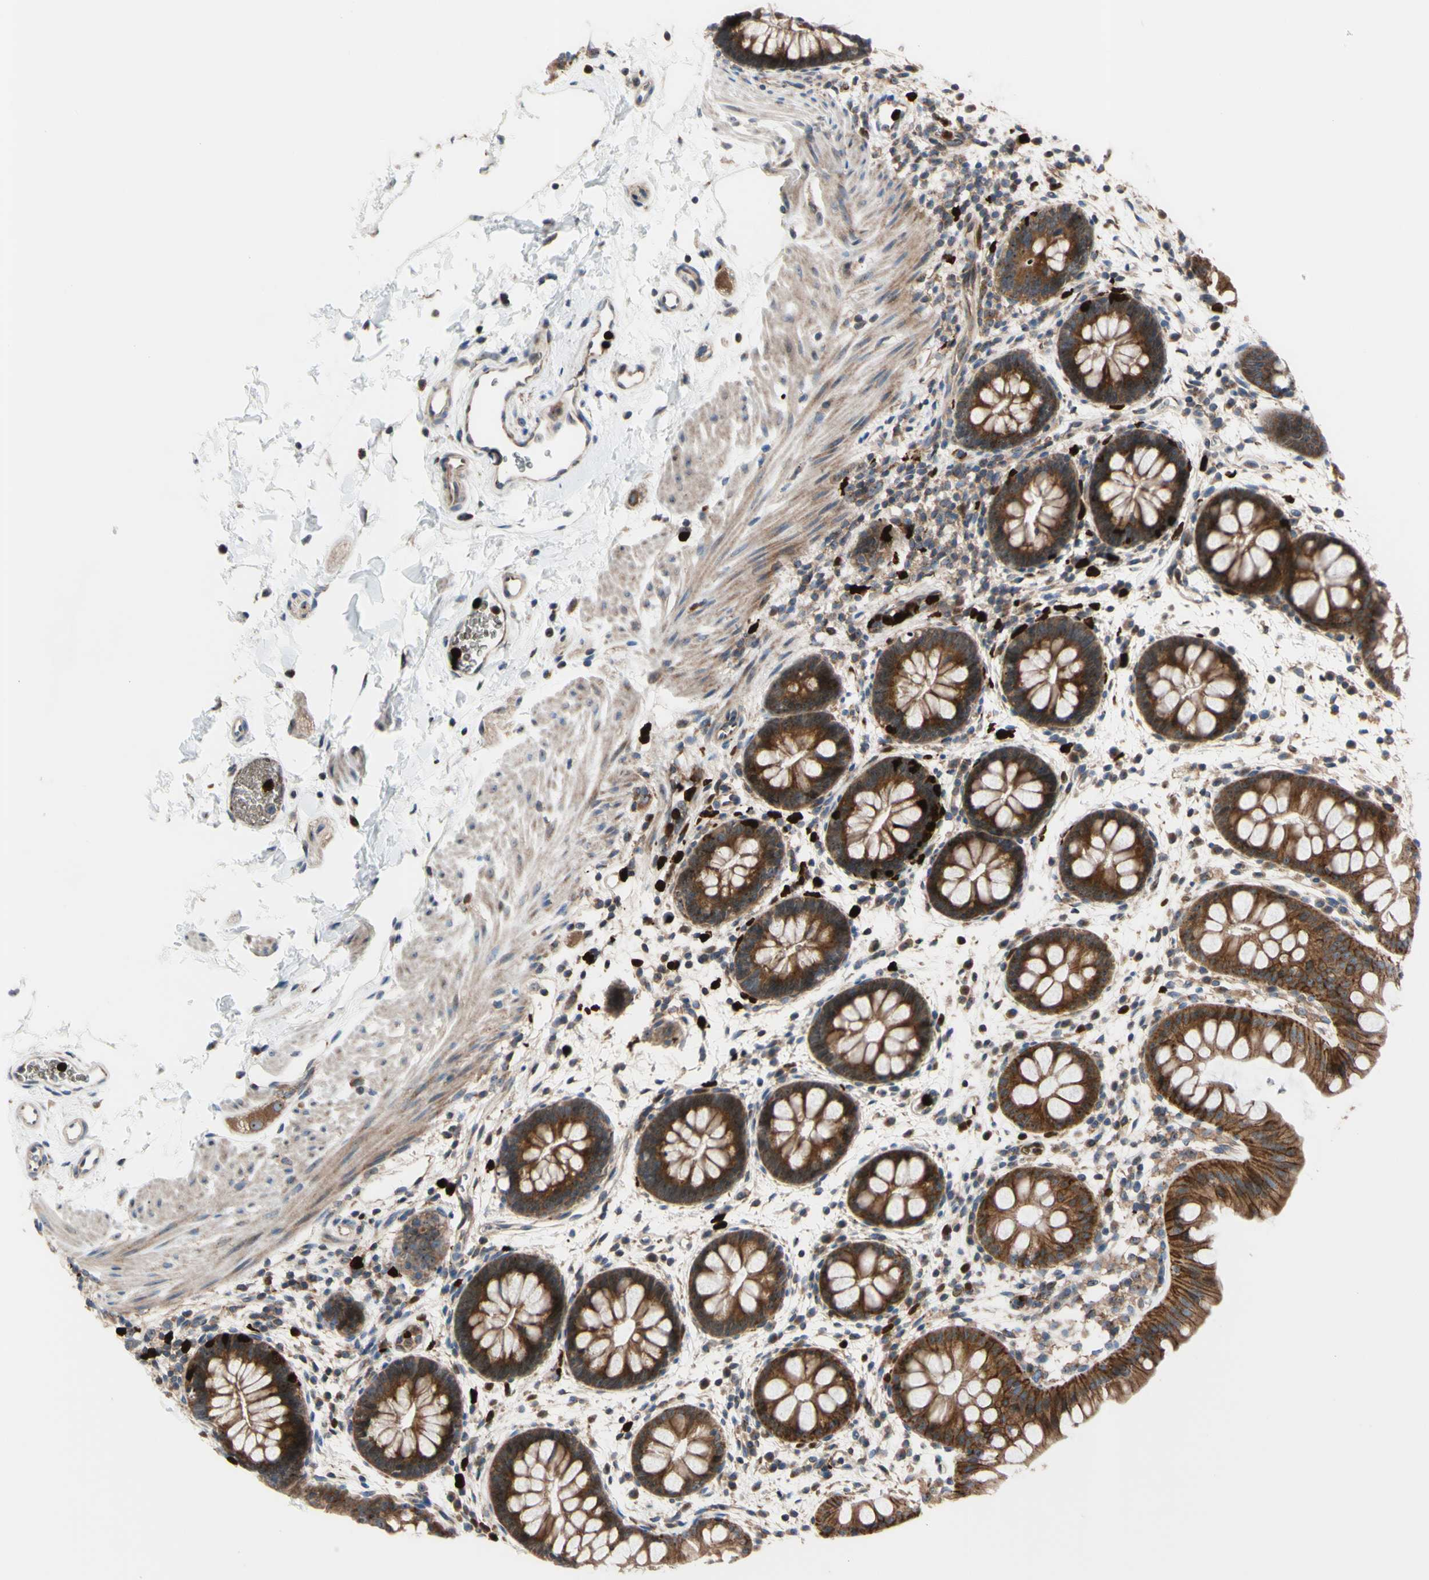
{"staining": {"intensity": "strong", "quantity": ">75%", "location": "cytoplasmic/membranous,nuclear"}, "tissue": "rectum", "cell_type": "Glandular cells", "image_type": "normal", "snomed": [{"axis": "morphology", "description": "Normal tissue, NOS"}, {"axis": "topography", "description": "Rectum"}], "caption": "Immunohistochemistry (IHC) image of unremarkable rectum stained for a protein (brown), which demonstrates high levels of strong cytoplasmic/membranous,nuclear staining in about >75% of glandular cells.", "gene": "USP9X", "patient": {"sex": "female", "age": 24}}